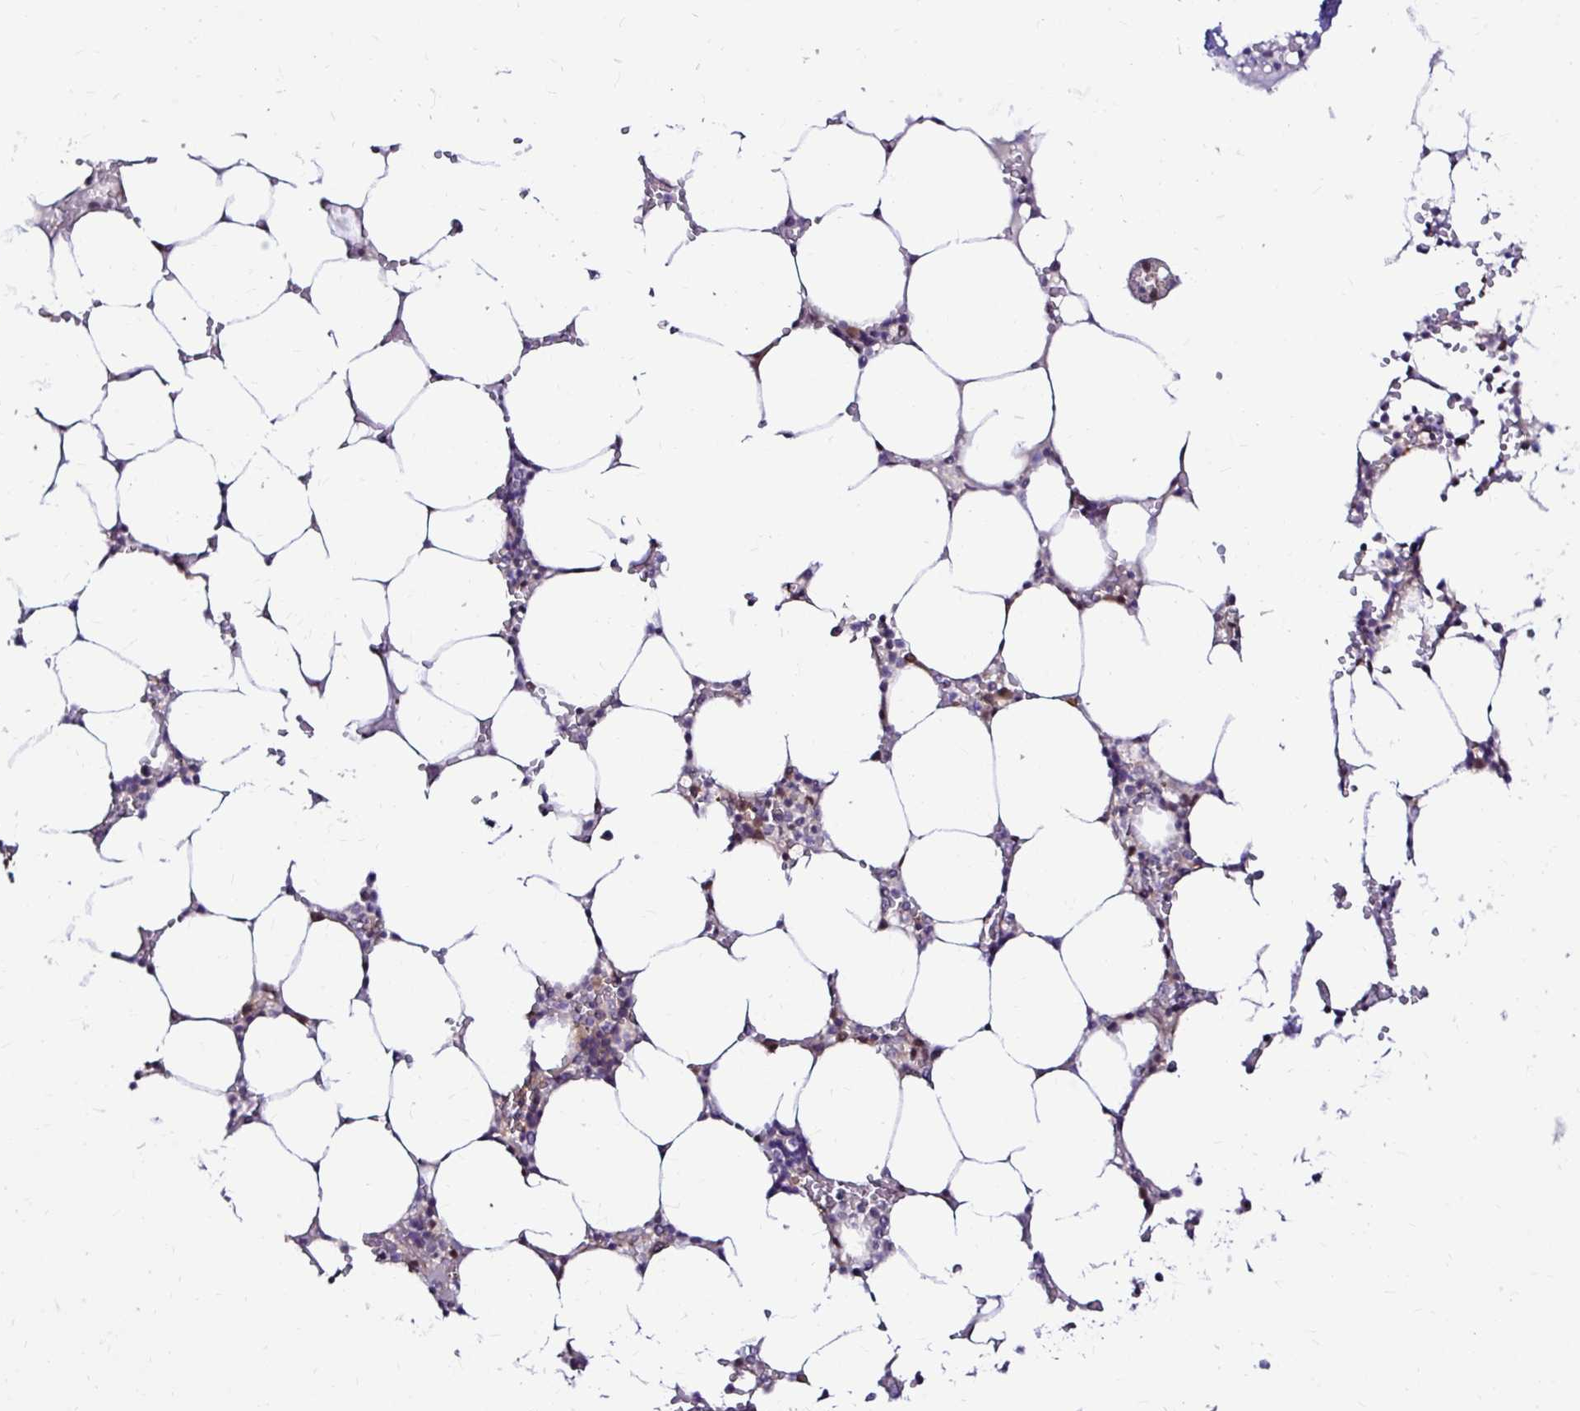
{"staining": {"intensity": "moderate", "quantity": "<25%", "location": "nuclear"}, "tissue": "bone marrow", "cell_type": "Hematopoietic cells", "image_type": "normal", "snomed": [{"axis": "morphology", "description": "Normal tissue, NOS"}, {"axis": "topography", "description": "Bone marrow"}], "caption": "Moderate nuclear protein positivity is seen in approximately <25% of hematopoietic cells in bone marrow. (Brightfield microscopy of DAB IHC at high magnification).", "gene": "PSMD3", "patient": {"sex": "male", "age": 64}}